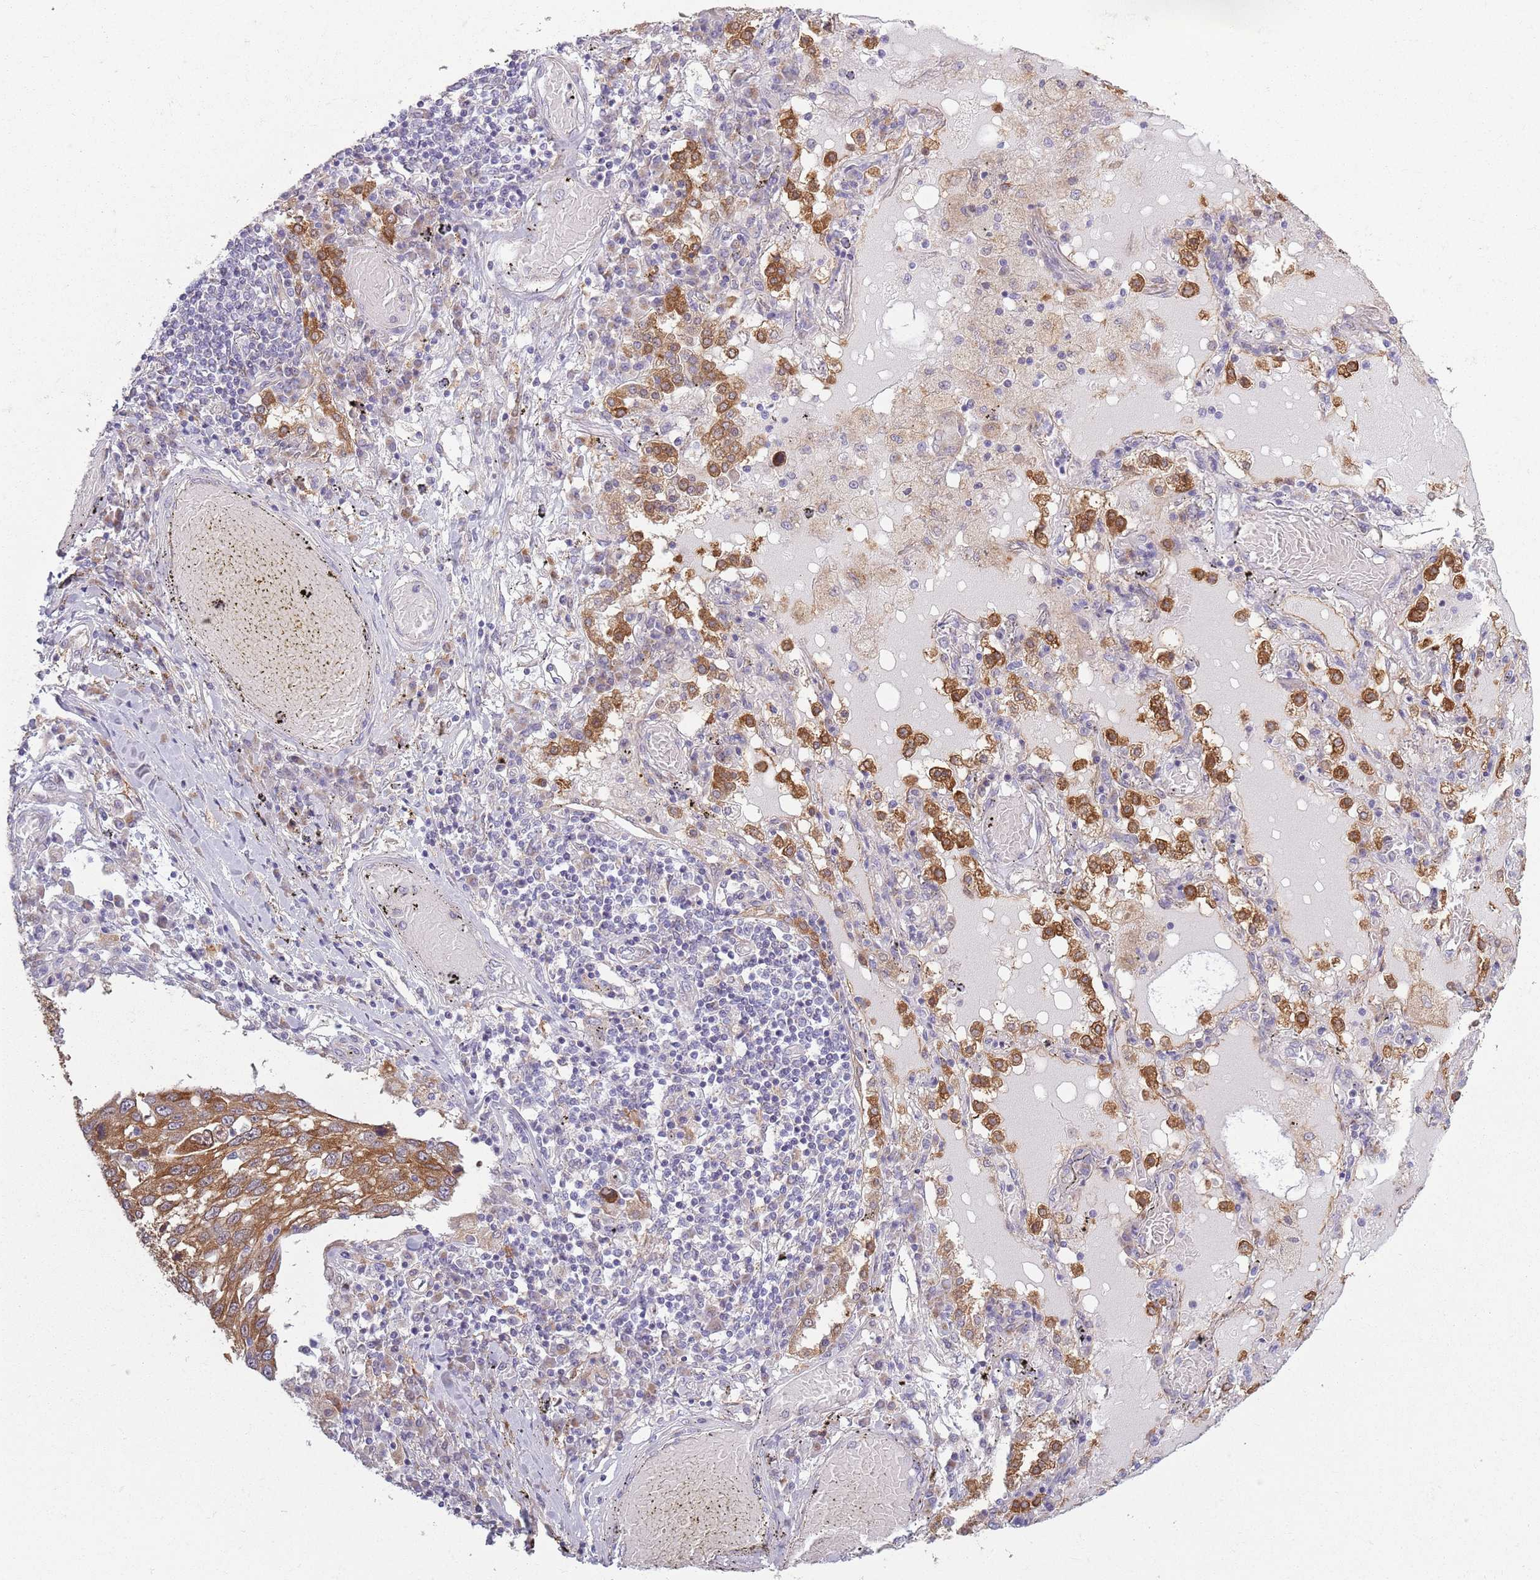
{"staining": {"intensity": "moderate", "quantity": ">75%", "location": "cytoplasmic/membranous"}, "tissue": "lung cancer", "cell_type": "Tumor cells", "image_type": "cancer", "snomed": [{"axis": "morphology", "description": "Squamous cell carcinoma, NOS"}, {"axis": "topography", "description": "Lung"}], "caption": "Tumor cells demonstrate medium levels of moderate cytoplasmic/membranous staining in approximately >75% of cells in lung cancer. (brown staining indicates protein expression, while blue staining denotes nuclei).", "gene": "COQ5", "patient": {"sex": "male", "age": 65}}